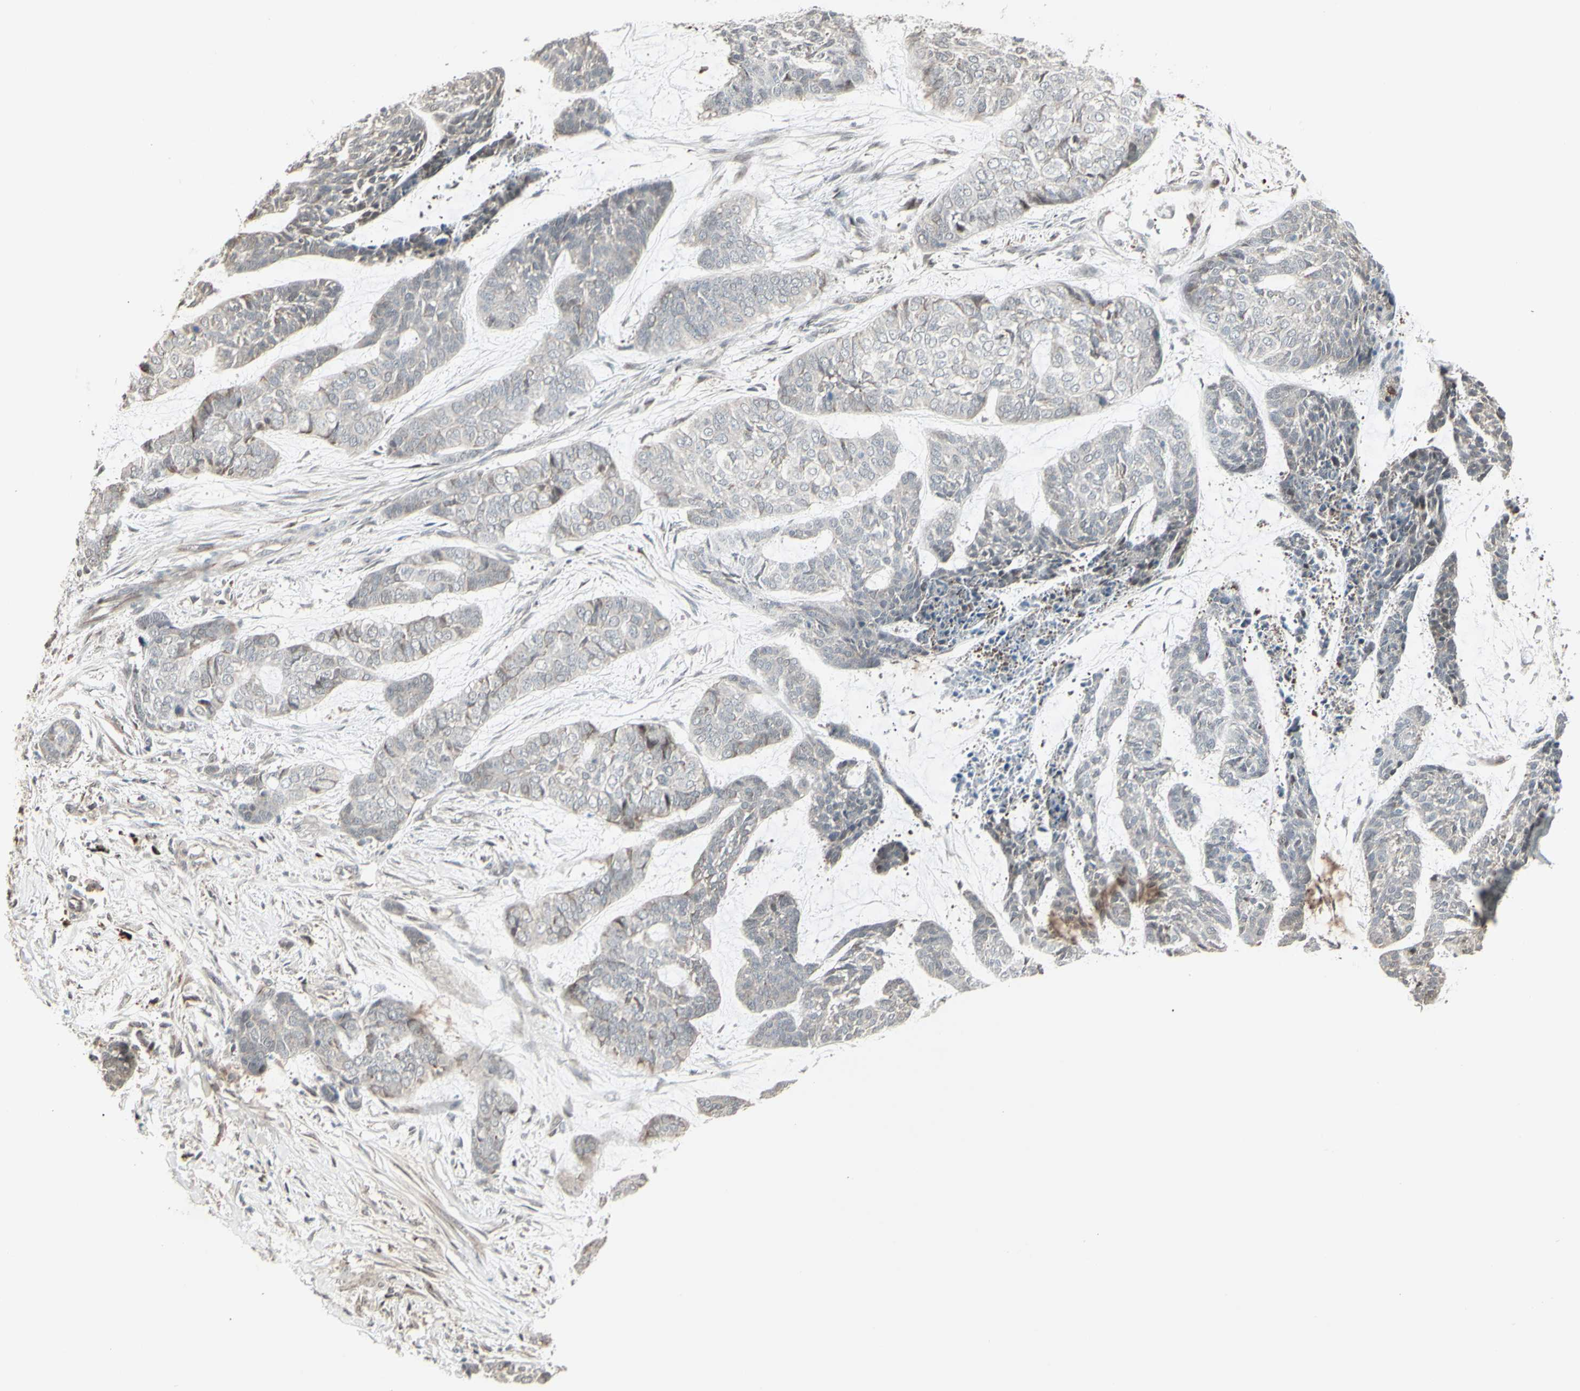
{"staining": {"intensity": "weak", "quantity": "<25%", "location": "cytoplasmic/membranous"}, "tissue": "skin cancer", "cell_type": "Tumor cells", "image_type": "cancer", "snomed": [{"axis": "morphology", "description": "Basal cell carcinoma"}, {"axis": "topography", "description": "Skin"}], "caption": "IHC of skin basal cell carcinoma reveals no staining in tumor cells.", "gene": "CD33", "patient": {"sex": "female", "age": 64}}